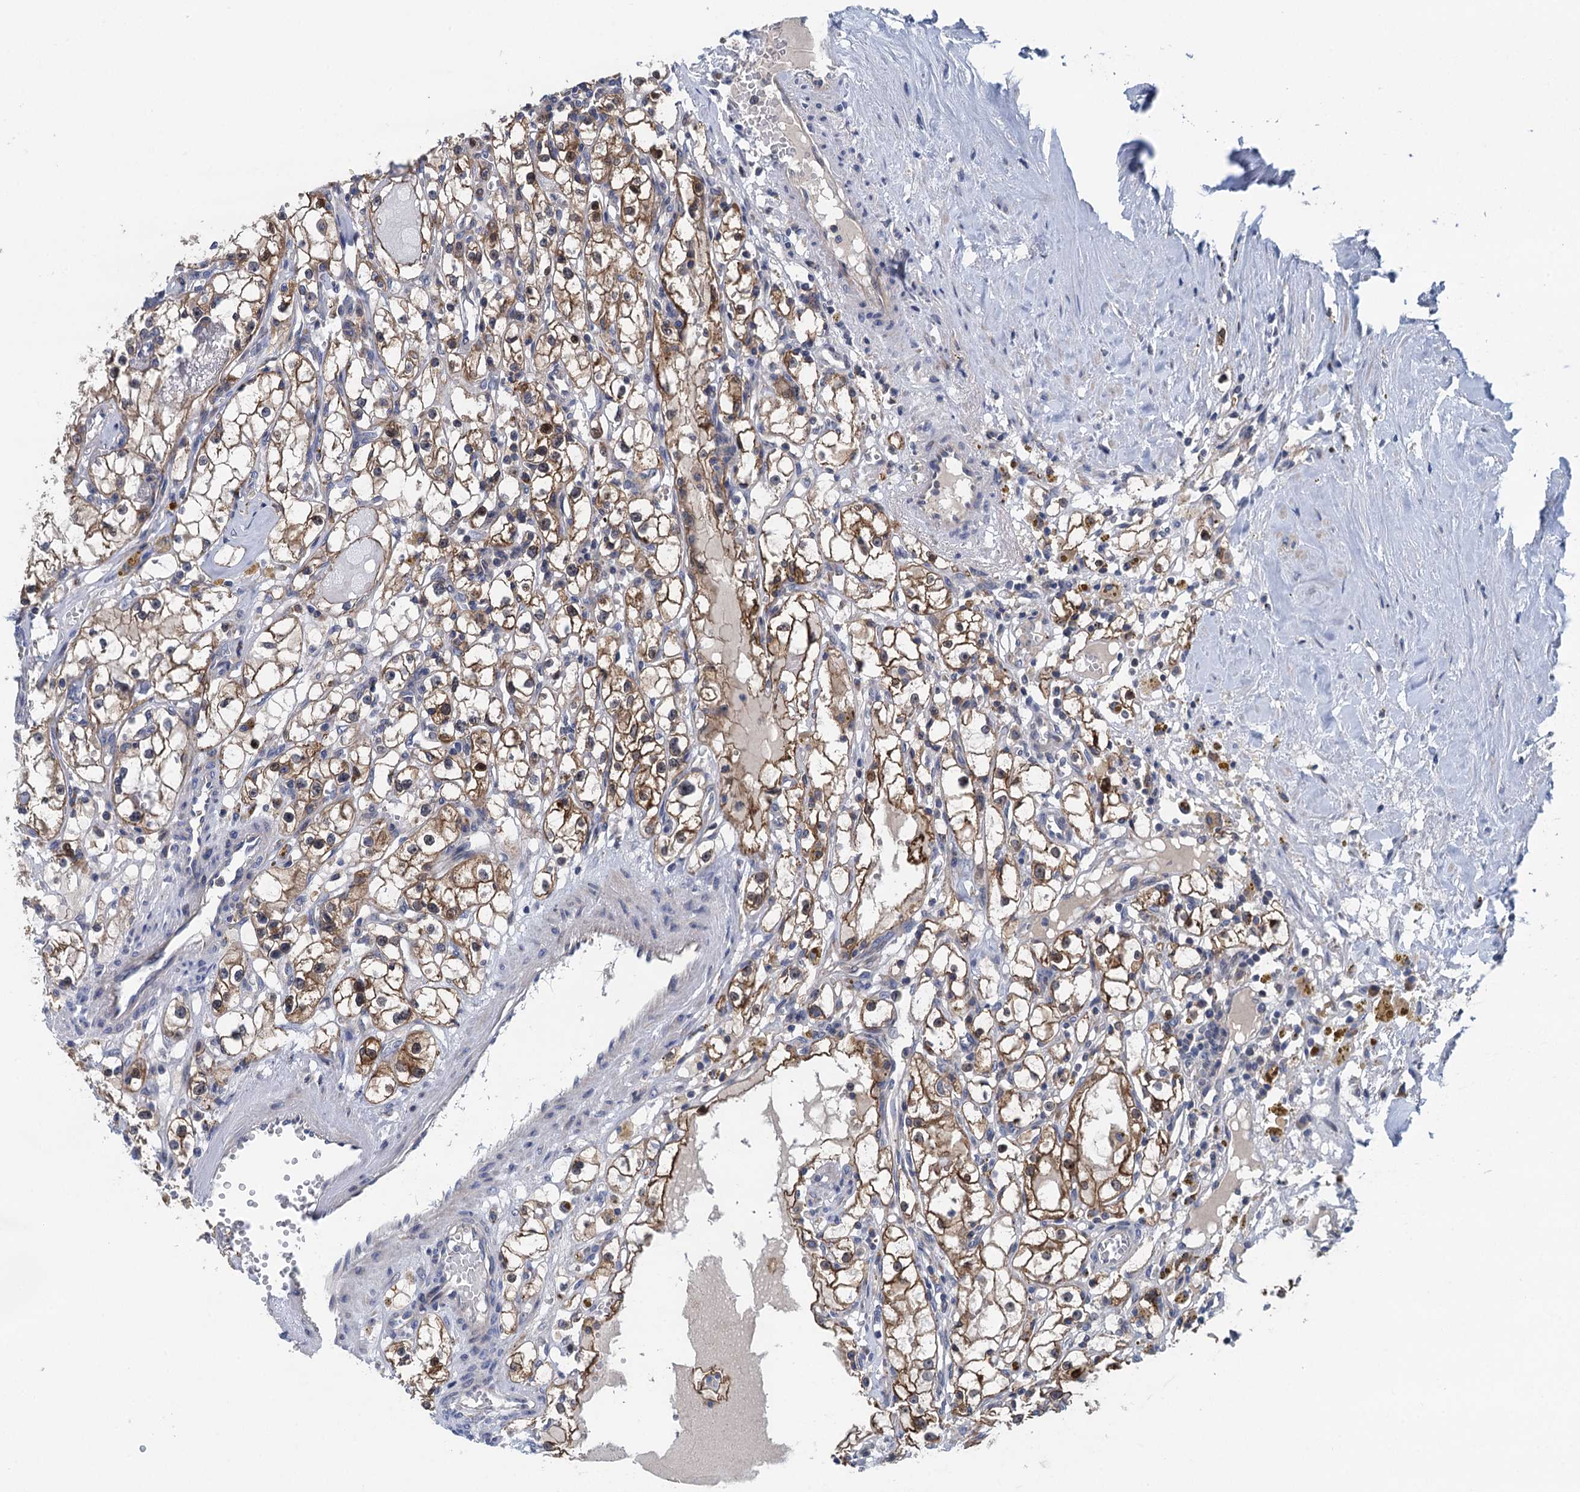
{"staining": {"intensity": "moderate", "quantity": ">75%", "location": "cytoplasmic/membranous"}, "tissue": "renal cancer", "cell_type": "Tumor cells", "image_type": "cancer", "snomed": [{"axis": "morphology", "description": "Adenocarcinoma, NOS"}, {"axis": "topography", "description": "Kidney"}], "caption": "Protein analysis of renal cancer tissue exhibits moderate cytoplasmic/membranous staining in approximately >75% of tumor cells.", "gene": "CNTN5", "patient": {"sex": "male", "age": 56}}